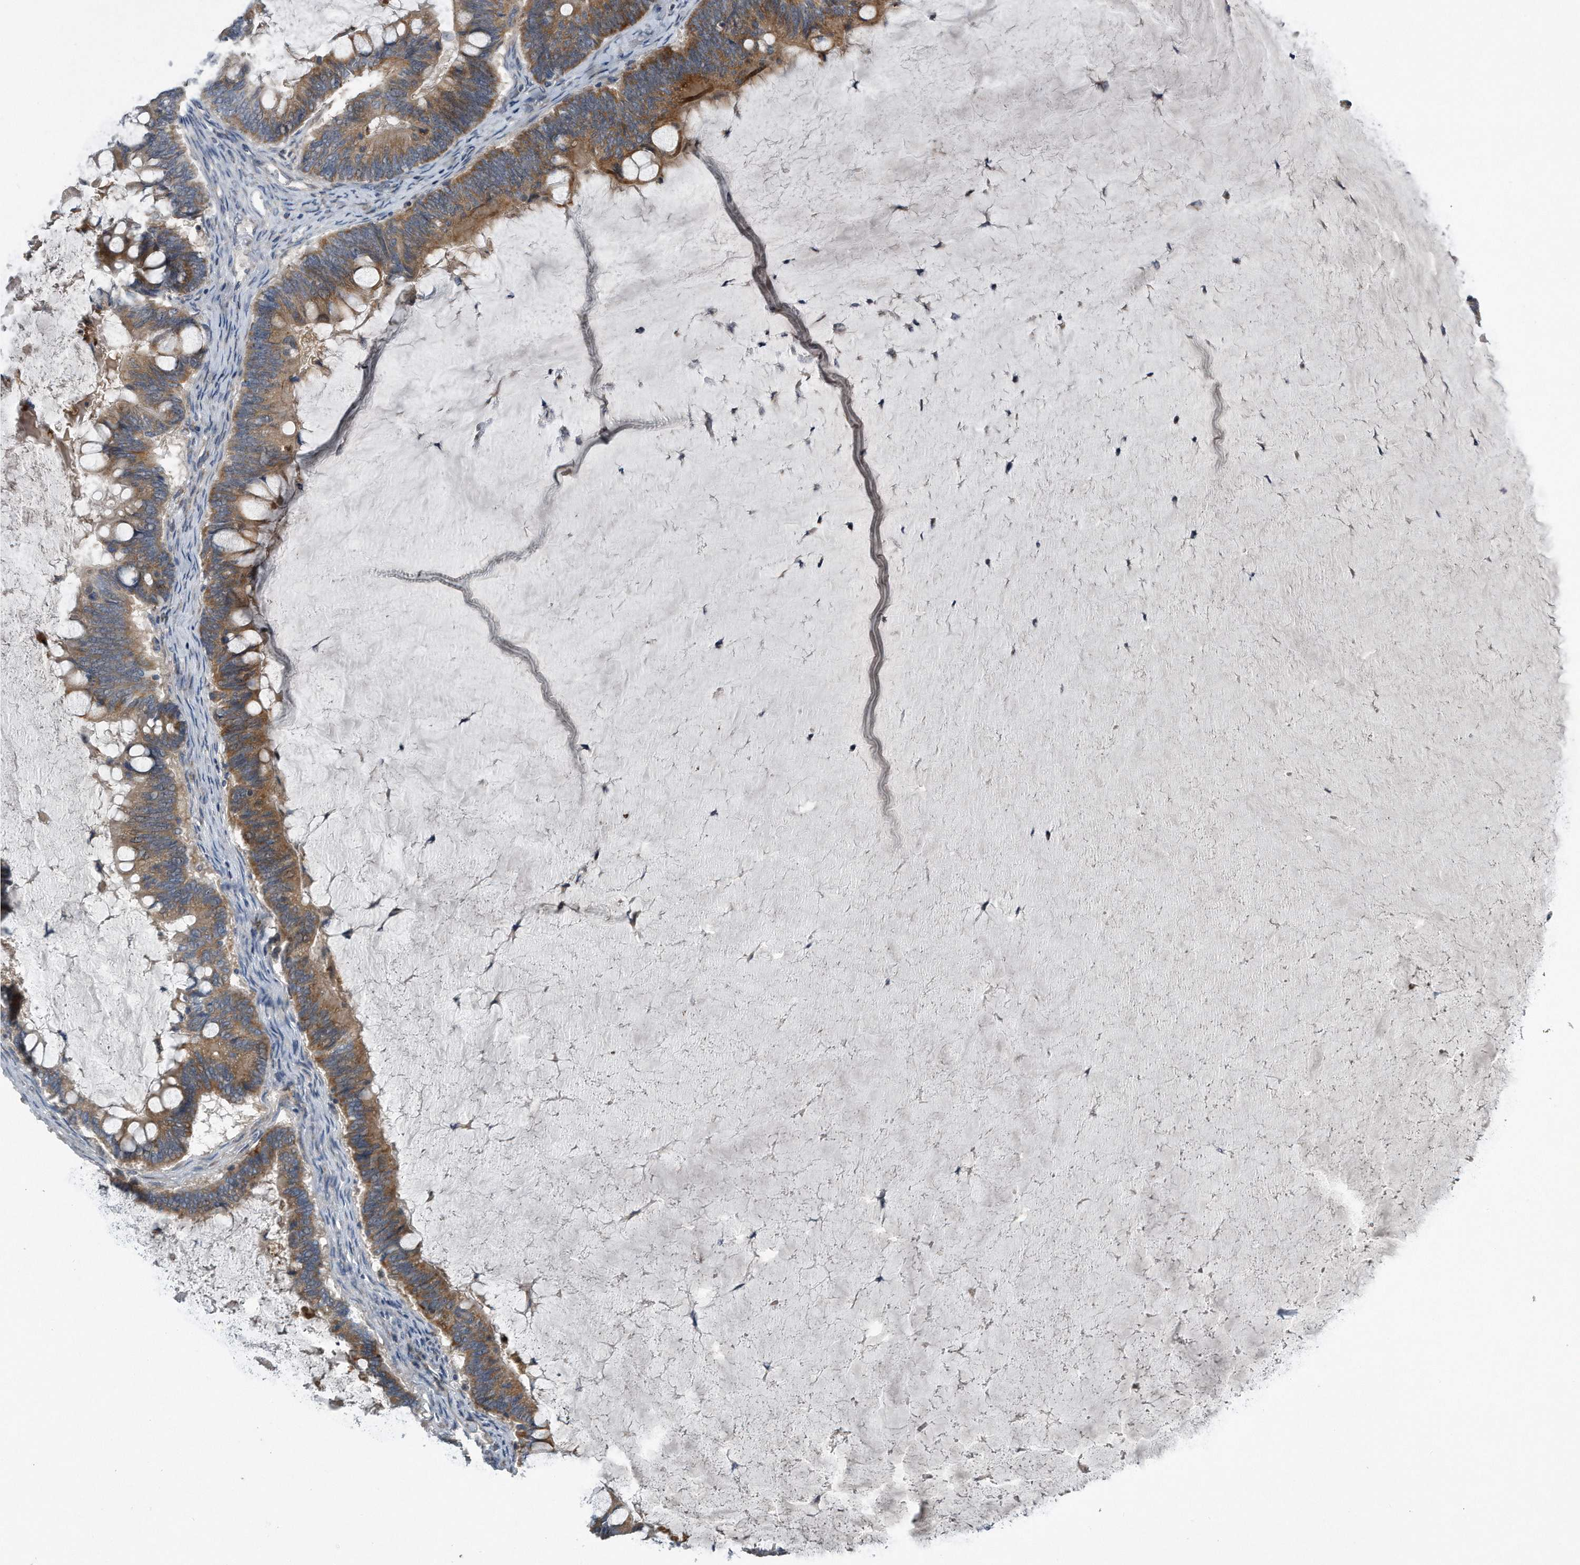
{"staining": {"intensity": "moderate", "quantity": ">75%", "location": "cytoplasmic/membranous"}, "tissue": "ovarian cancer", "cell_type": "Tumor cells", "image_type": "cancer", "snomed": [{"axis": "morphology", "description": "Cystadenocarcinoma, mucinous, NOS"}, {"axis": "topography", "description": "Ovary"}], "caption": "Ovarian mucinous cystadenocarcinoma was stained to show a protein in brown. There is medium levels of moderate cytoplasmic/membranous staining in approximately >75% of tumor cells.", "gene": "LYRM4", "patient": {"sex": "female", "age": 61}}